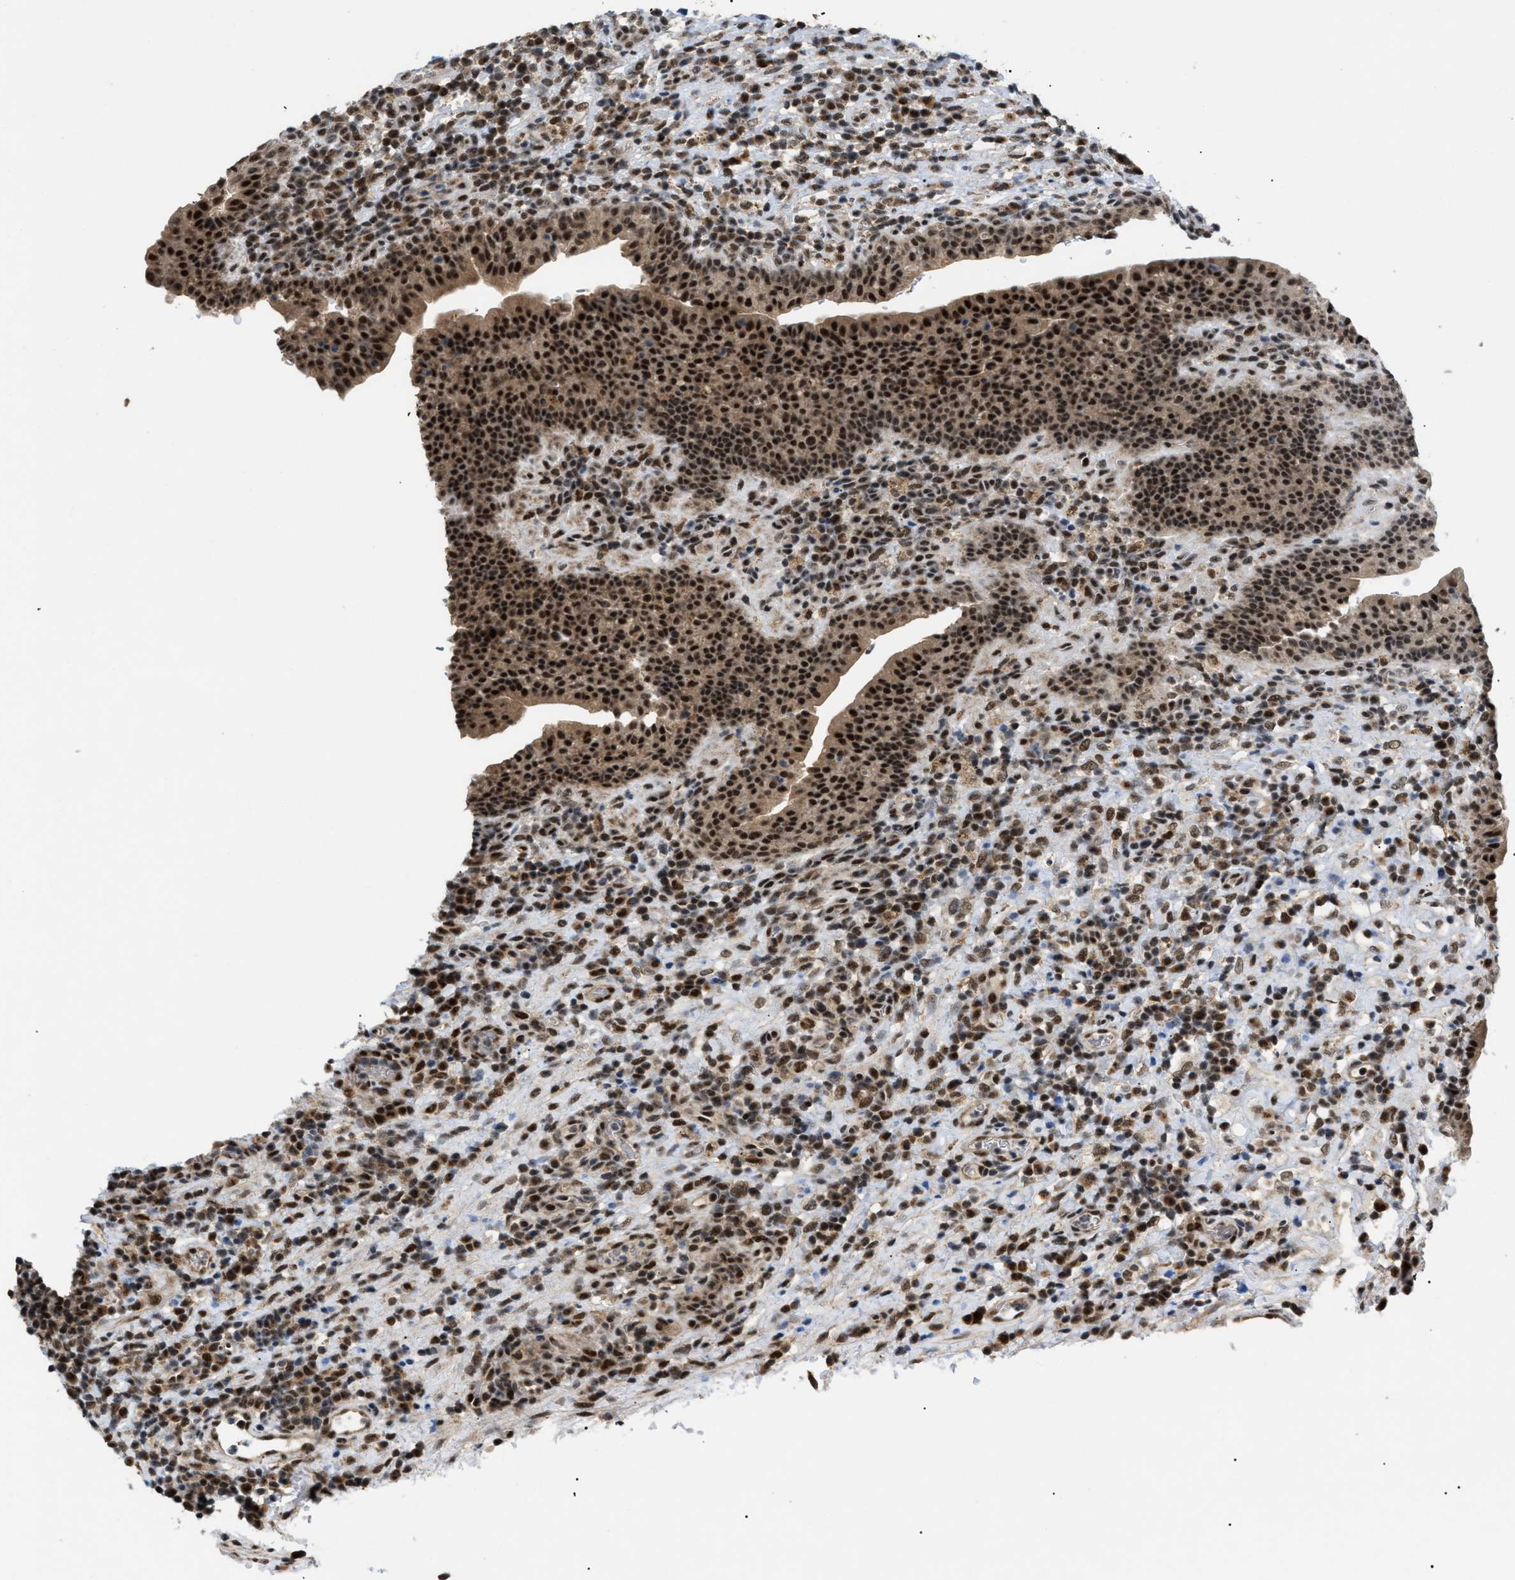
{"staining": {"intensity": "strong", "quantity": ">75%", "location": "cytoplasmic/membranous,nuclear"}, "tissue": "urothelial cancer", "cell_type": "Tumor cells", "image_type": "cancer", "snomed": [{"axis": "morphology", "description": "Urothelial carcinoma, Low grade"}, {"axis": "topography", "description": "Urinary bladder"}], "caption": "A brown stain highlights strong cytoplasmic/membranous and nuclear staining of a protein in human urothelial cancer tumor cells.", "gene": "ZBTB11", "patient": {"sex": "female", "age": 75}}